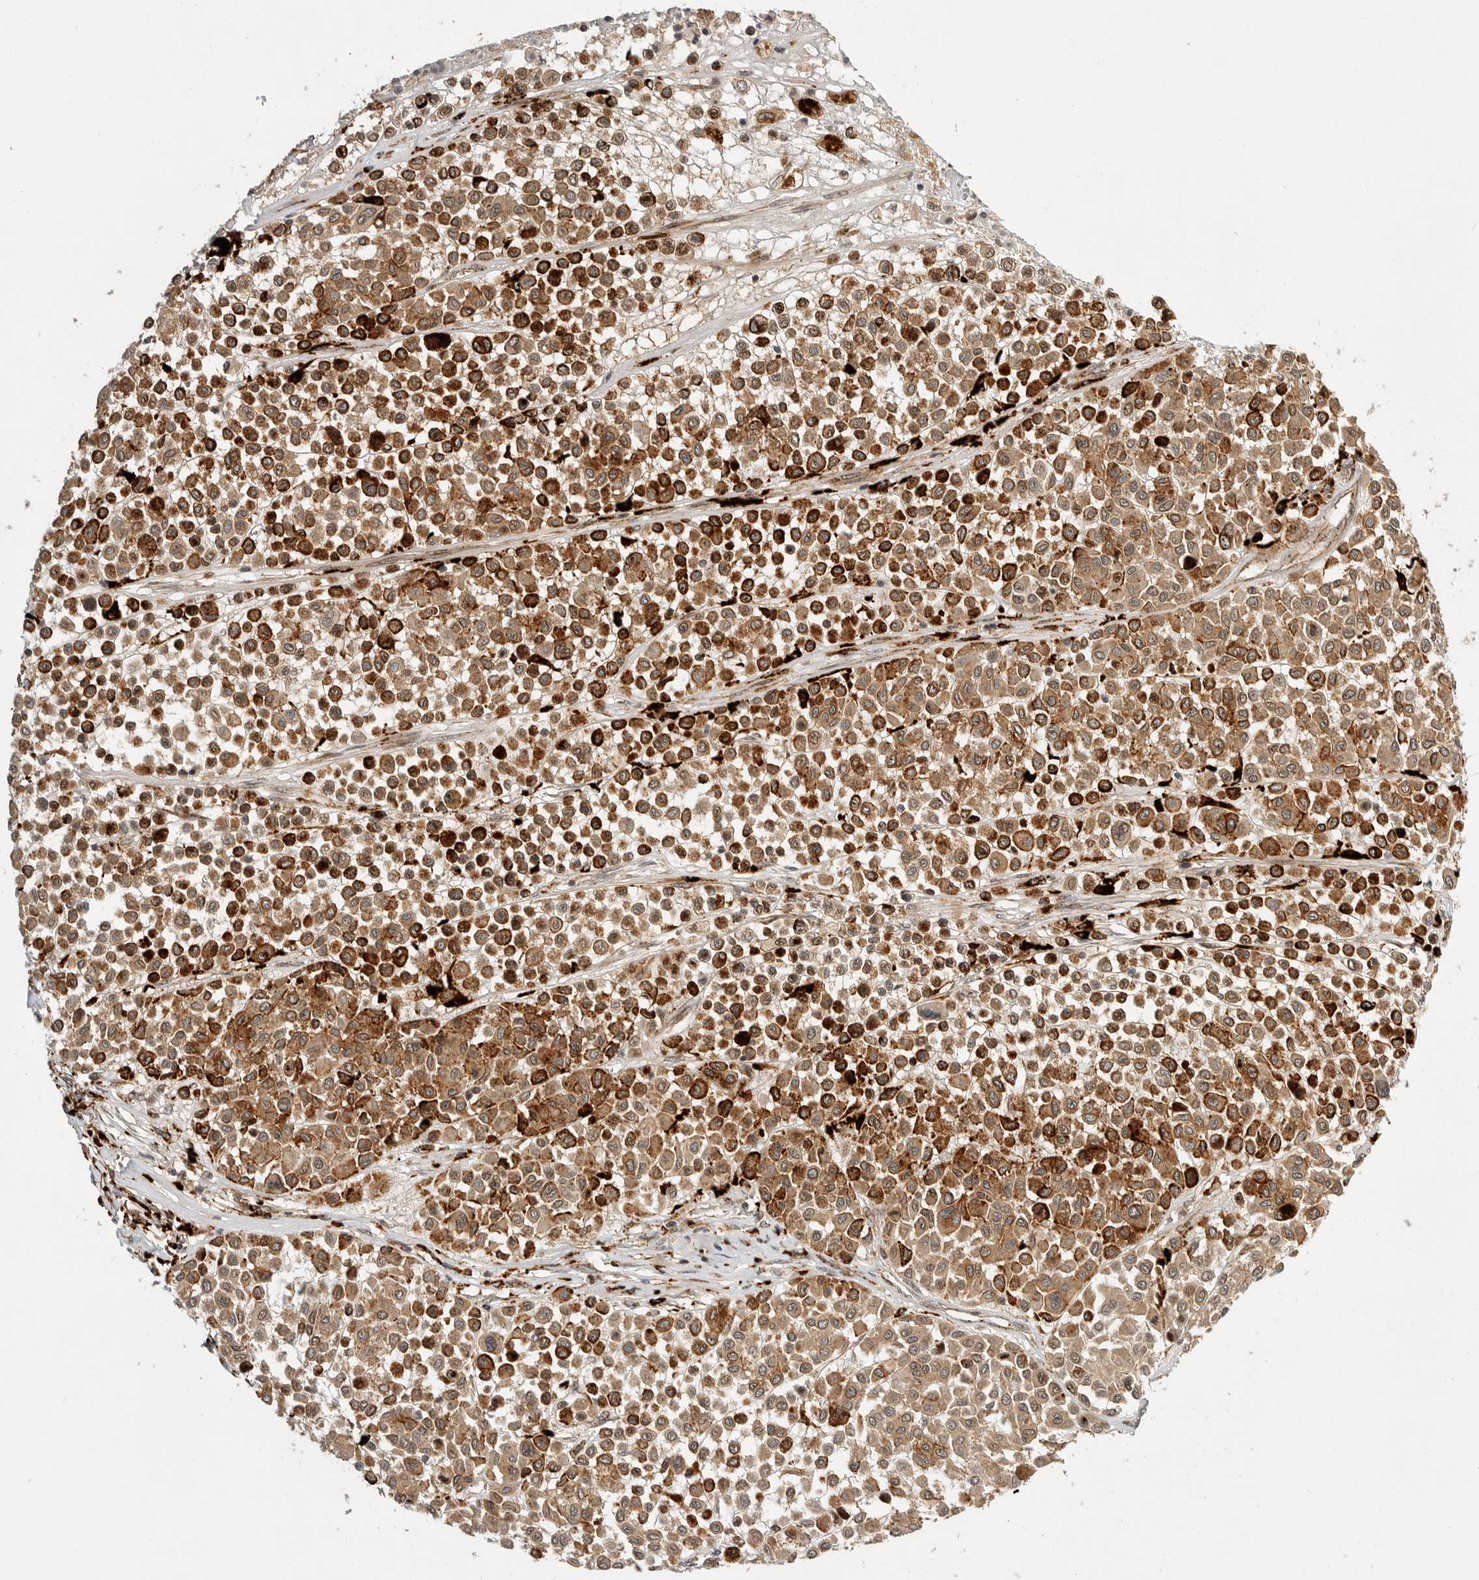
{"staining": {"intensity": "strong", "quantity": "25%-75%", "location": "cytoplasmic/membranous"}, "tissue": "melanoma", "cell_type": "Tumor cells", "image_type": "cancer", "snomed": [{"axis": "morphology", "description": "Malignant melanoma, Metastatic site"}, {"axis": "topography", "description": "Soft tissue"}], "caption": "Immunohistochemistry (IHC) (DAB) staining of malignant melanoma (metastatic site) demonstrates strong cytoplasmic/membranous protein positivity in about 25%-75% of tumor cells.", "gene": "CSNK1G3", "patient": {"sex": "male", "age": 41}}